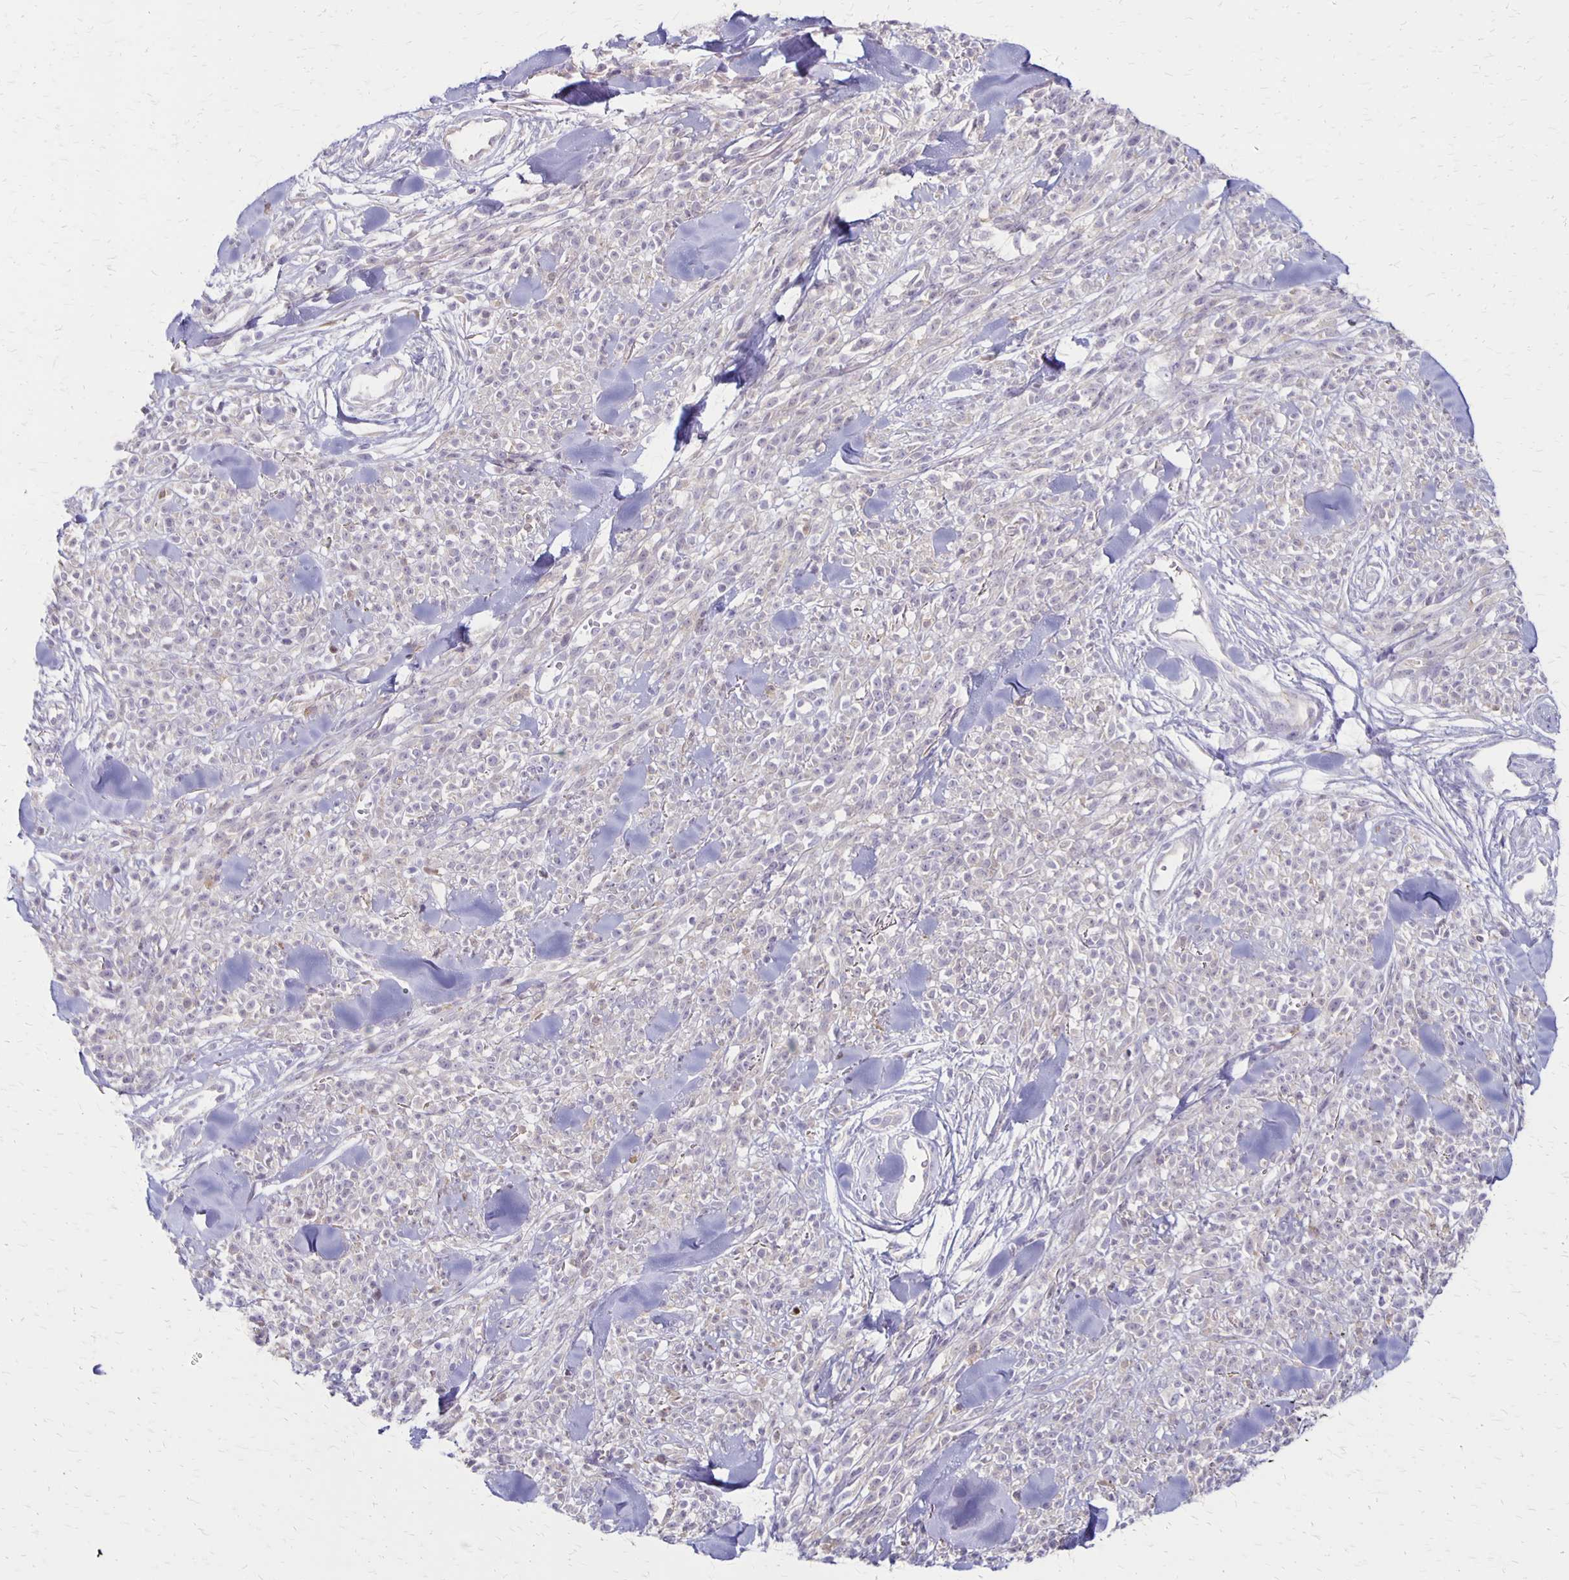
{"staining": {"intensity": "negative", "quantity": "none", "location": "none"}, "tissue": "melanoma", "cell_type": "Tumor cells", "image_type": "cancer", "snomed": [{"axis": "morphology", "description": "Malignant melanoma, NOS"}, {"axis": "topography", "description": "Skin"}, {"axis": "topography", "description": "Skin of trunk"}], "caption": "This is a image of IHC staining of malignant melanoma, which shows no expression in tumor cells.", "gene": "HOMER1", "patient": {"sex": "male", "age": 74}}